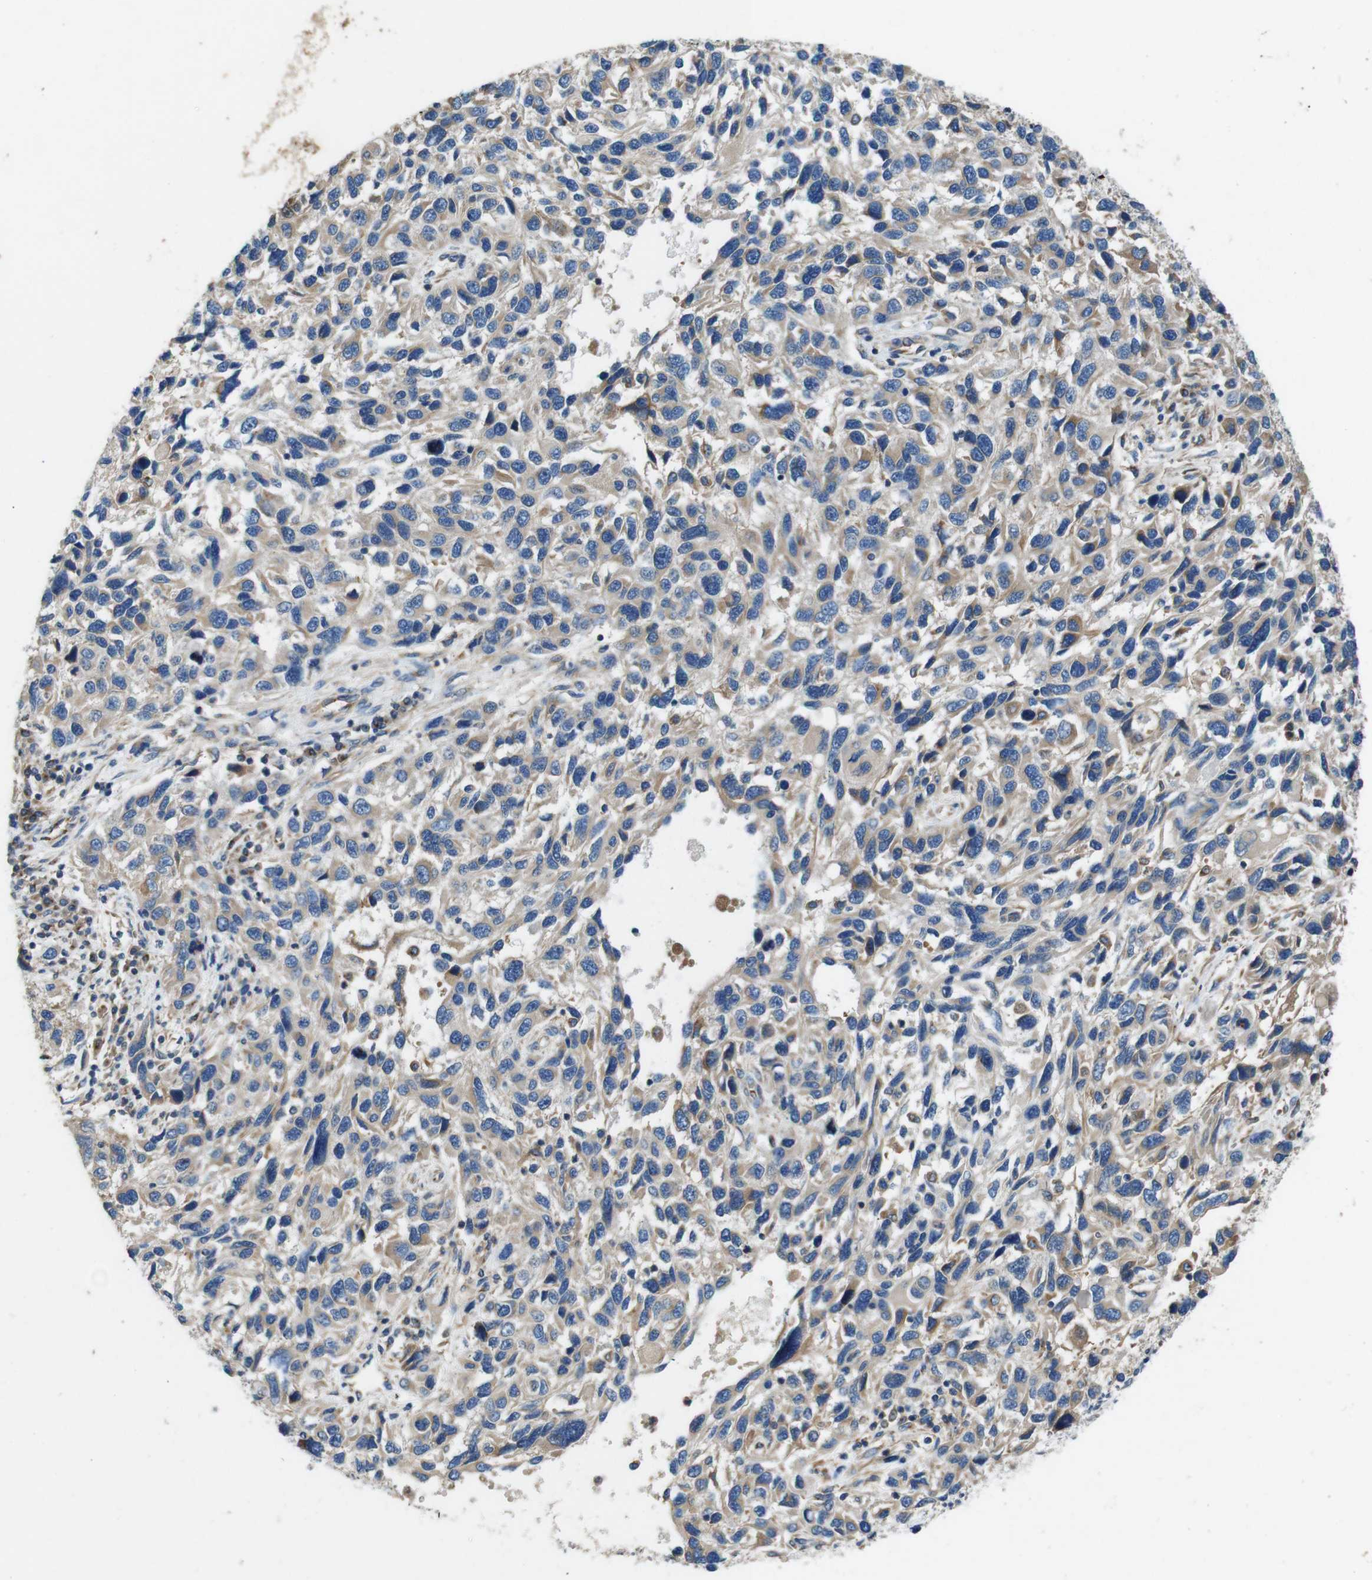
{"staining": {"intensity": "weak", "quantity": ">75%", "location": "cytoplasmic/membranous"}, "tissue": "melanoma", "cell_type": "Tumor cells", "image_type": "cancer", "snomed": [{"axis": "morphology", "description": "Malignant melanoma, NOS"}, {"axis": "topography", "description": "Skin"}], "caption": "This histopathology image exhibits immunohistochemistry (IHC) staining of human malignant melanoma, with low weak cytoplasmic/membranous staining in about >75% of tumor cells.", "gene": "DCTN1", "patient": {"sex": "male", "age": 53}}